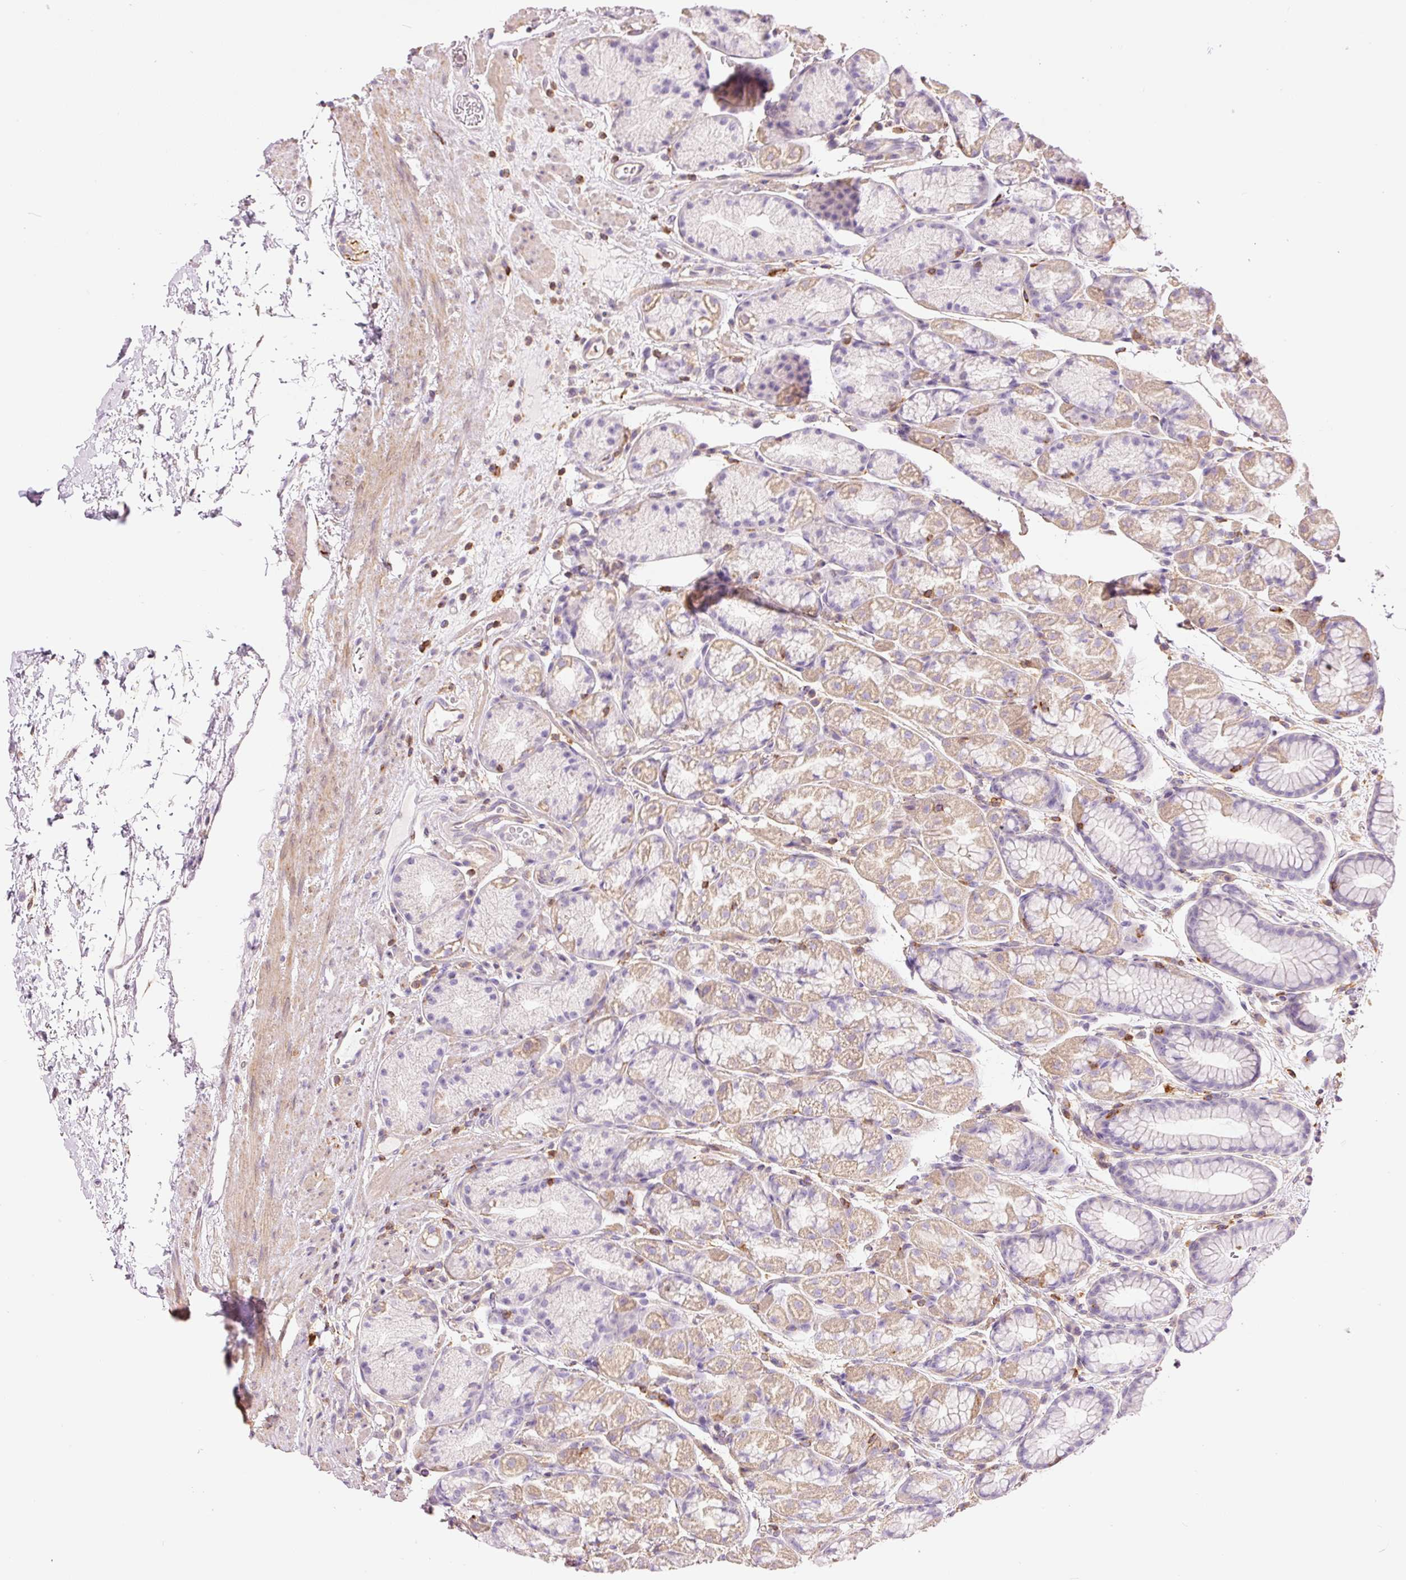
{"staining": {"intensity": "weak", "quantity": "25%-75%", "location": "cytoplasmic/membranous"}, "tissue": "stomach", "cell_type": "Glandular cells", "image_type": "normal", "snomed": [{"axis": "morphology", "description": "Normal tissue, NOS"}, {"axis": "topography", "description": "Stomach, lower"}], "caption": "Stomach stained for a protein shows weak cytoplasmic/membranous positivity in glandular cells.", "gene": "DOK6", "patient": {"sex": "male", "age": 67}}